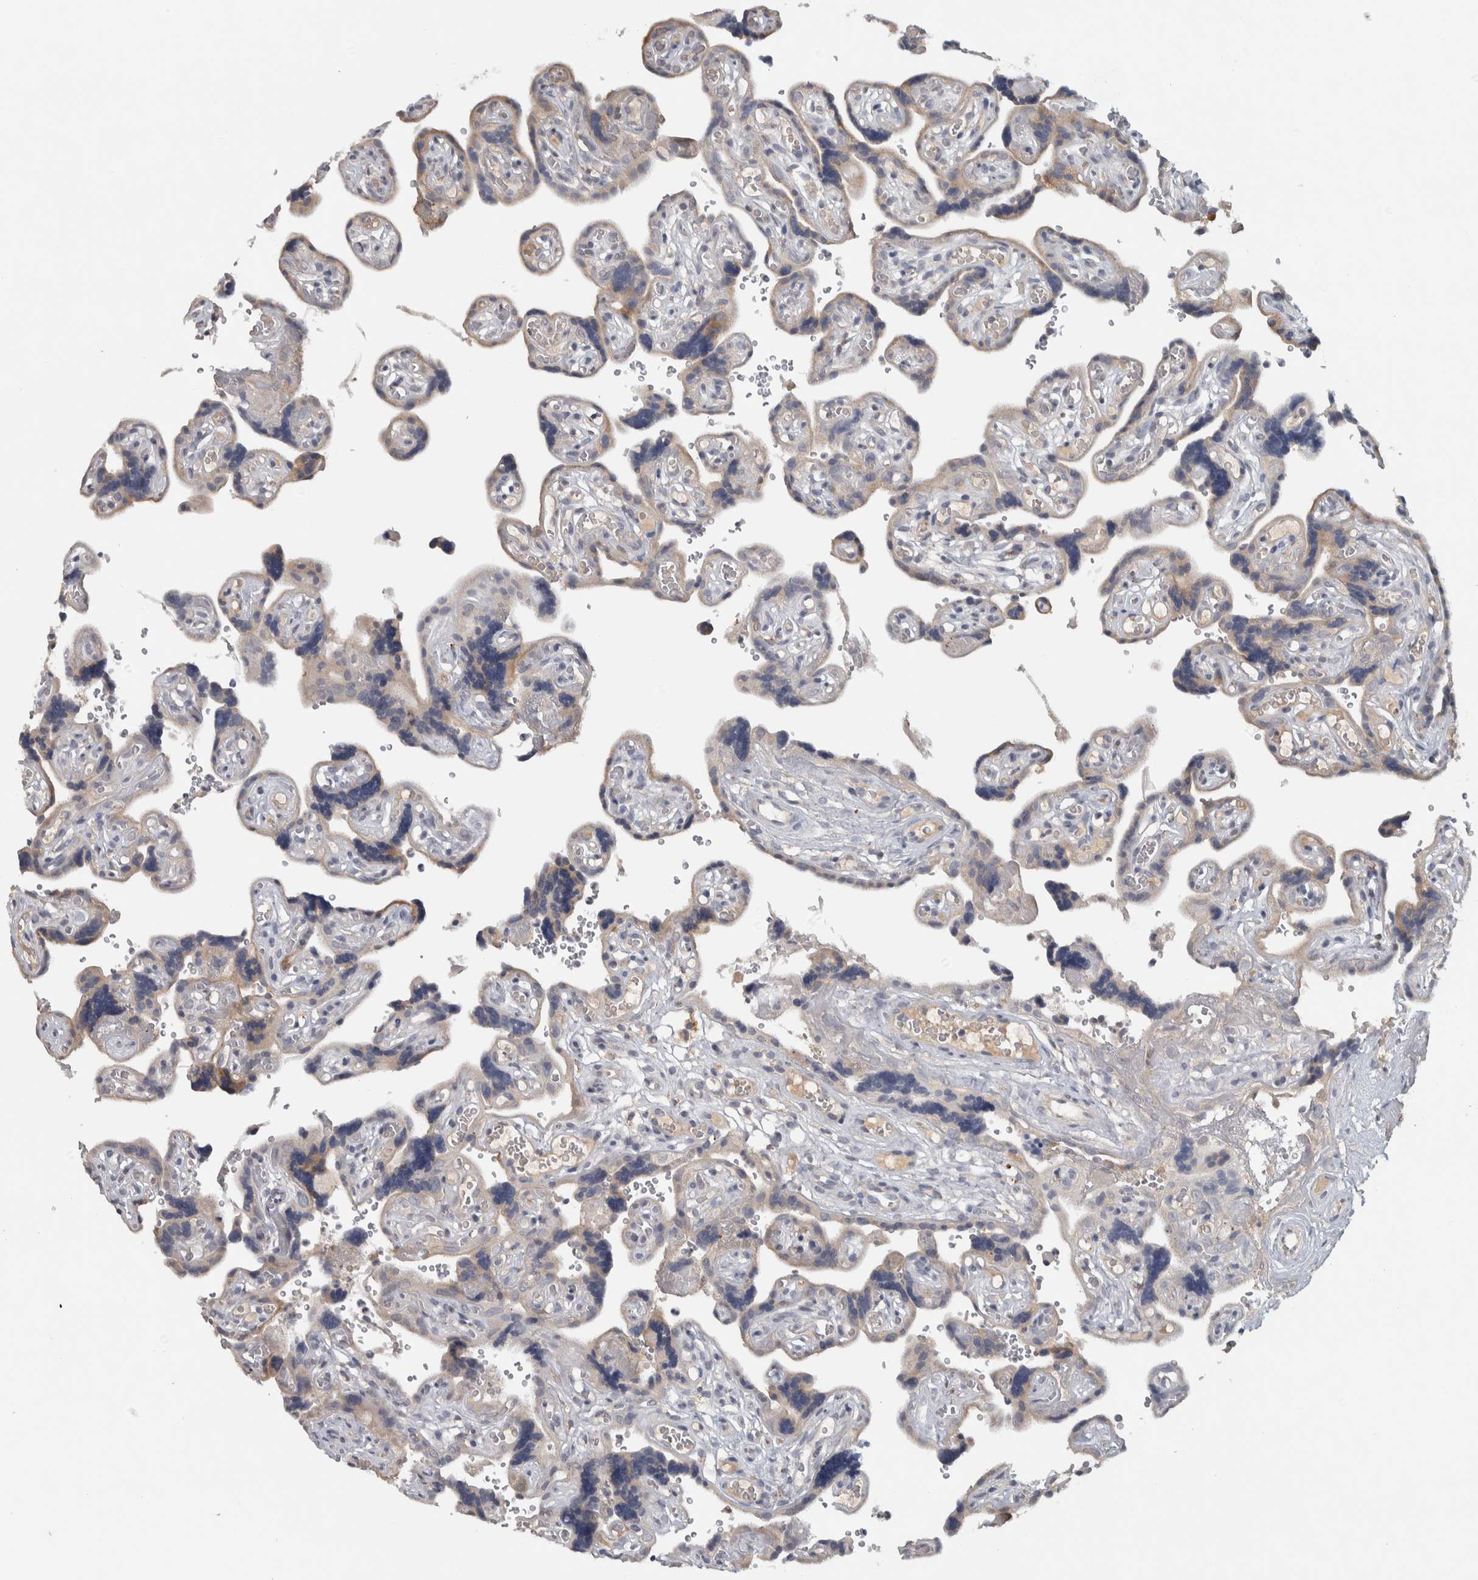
{"staining": {"intensity": "weak", "quantity": "<25%", "location": "cytoplasmic/membranous"}, "tissue": "placenta", "cell_type": "Decidual cells", "image_type": "normal", "snomed": [{"axis": "morphology", "description": "Normal tissue, NOS"}, {"axis": "topography", "description": "Placenta"}], "caption": "Immunohistochemistry photomicrograph of benign placenta: placenta stained with DAB shows no significant protein positivity in decidual cells. Brightfield microscopy of IHC stained with DAB (3,3'-diaminobenzidine) (brown) and hematoxylin (blue), captured at high magnification.", "gene": "ADPRM", "patient": {"sex": "female", "age": 30}}